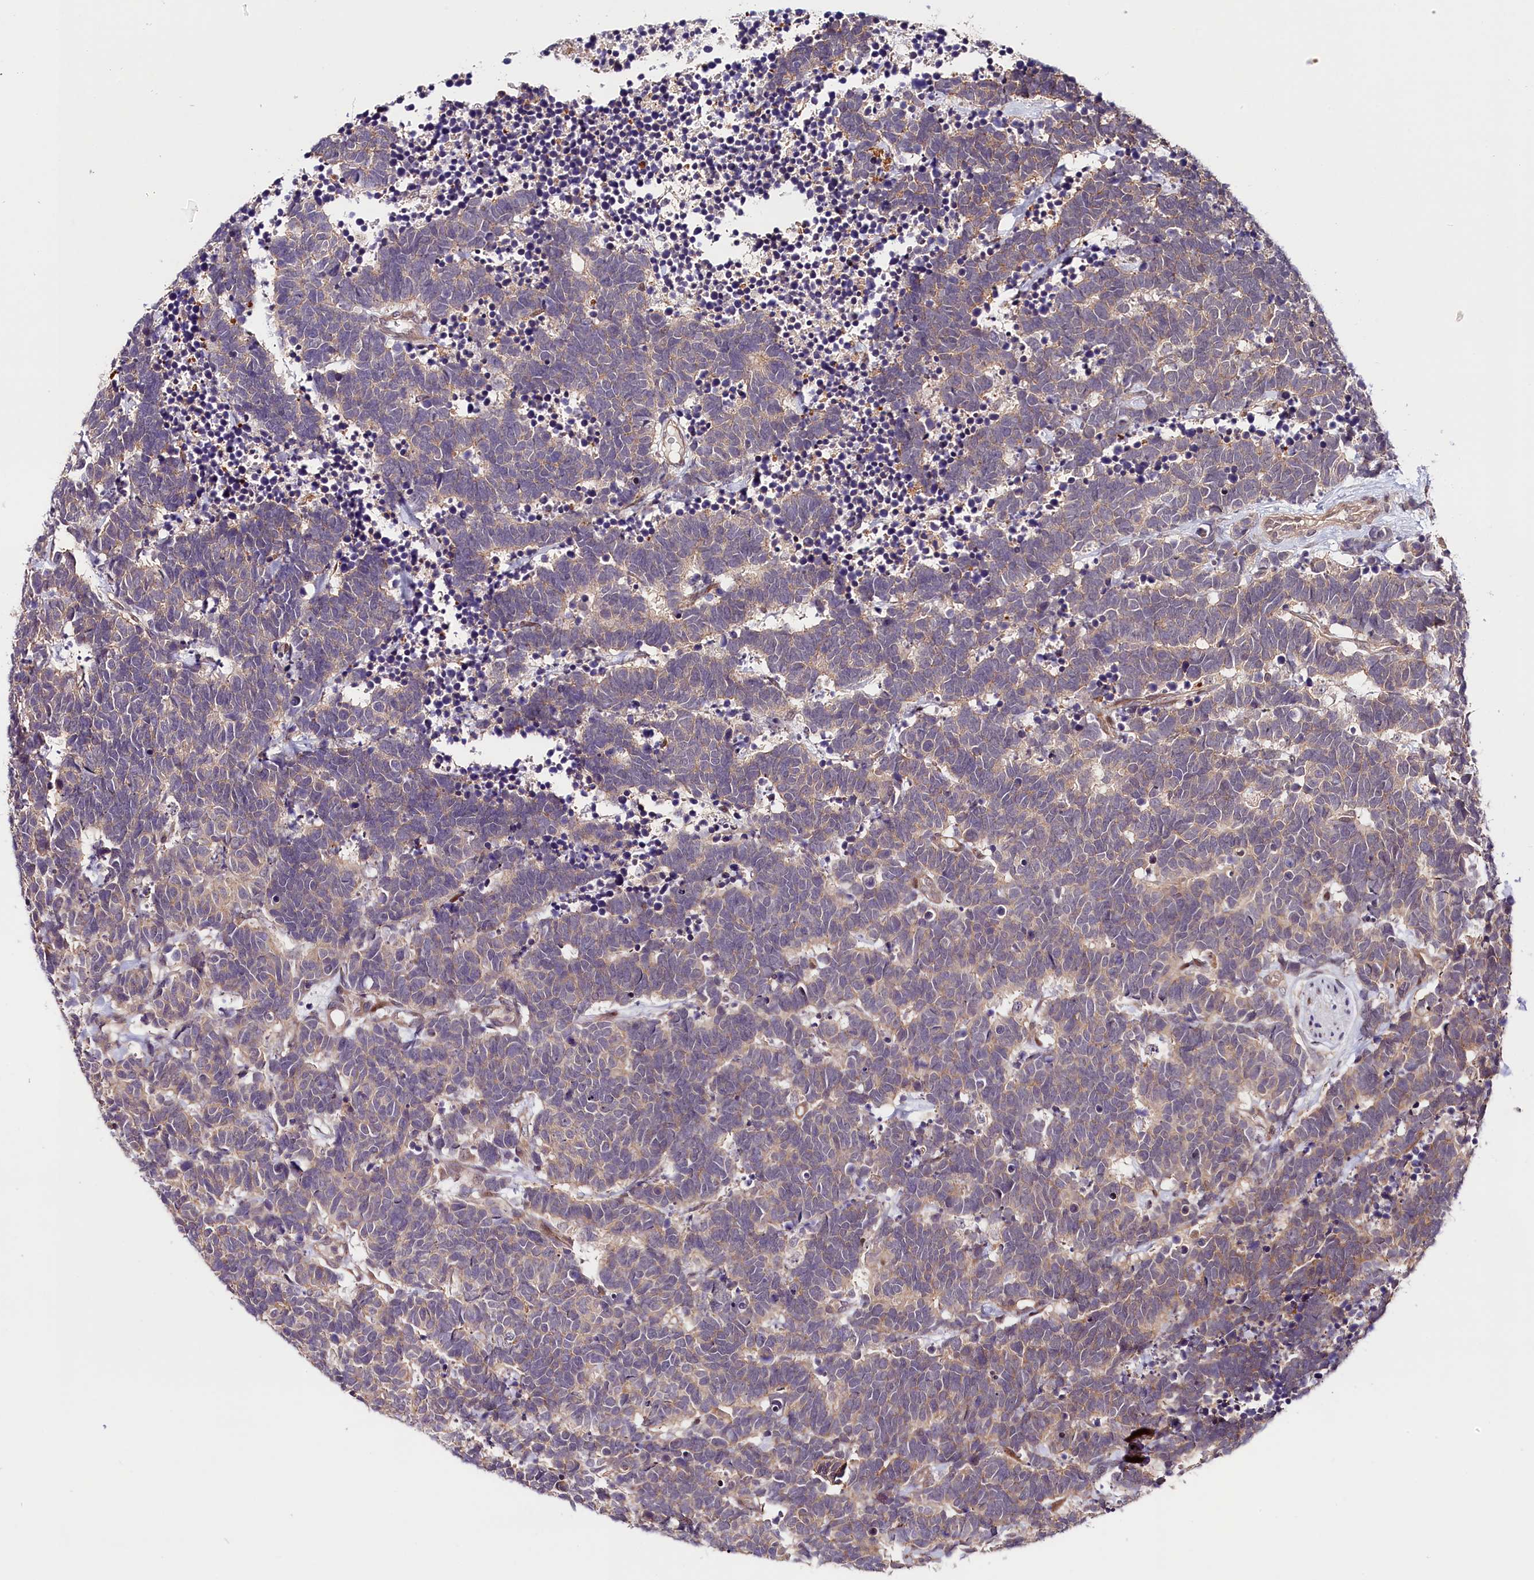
{"staining": {"intensity": "weak", "quantity": "25%-75%", "location": "cytoplasmic/membranous"}, "tissue": "carcinoid", "cell_type": "Tumor cells", "image_type": "cancer", "snomed": [{"axis": "morphology", "description": "Carcinoma, NOS"}, {"axis": "morphology", "description": "Carcinoid, malignant, NOS"}, {"axis": "topography", "description": "Urinary bladder"}], "caption": "The image exhibits immunohistochemical staining of carcinoid (malignant). There is weak cytoplasmic/membranous expression is identified in about 25%-75% of tumor cells. (IHC, brightfield microscopy, high magnification).", "gene": "CACNA1H", "patient": {"sex": "male", "age": 57}}